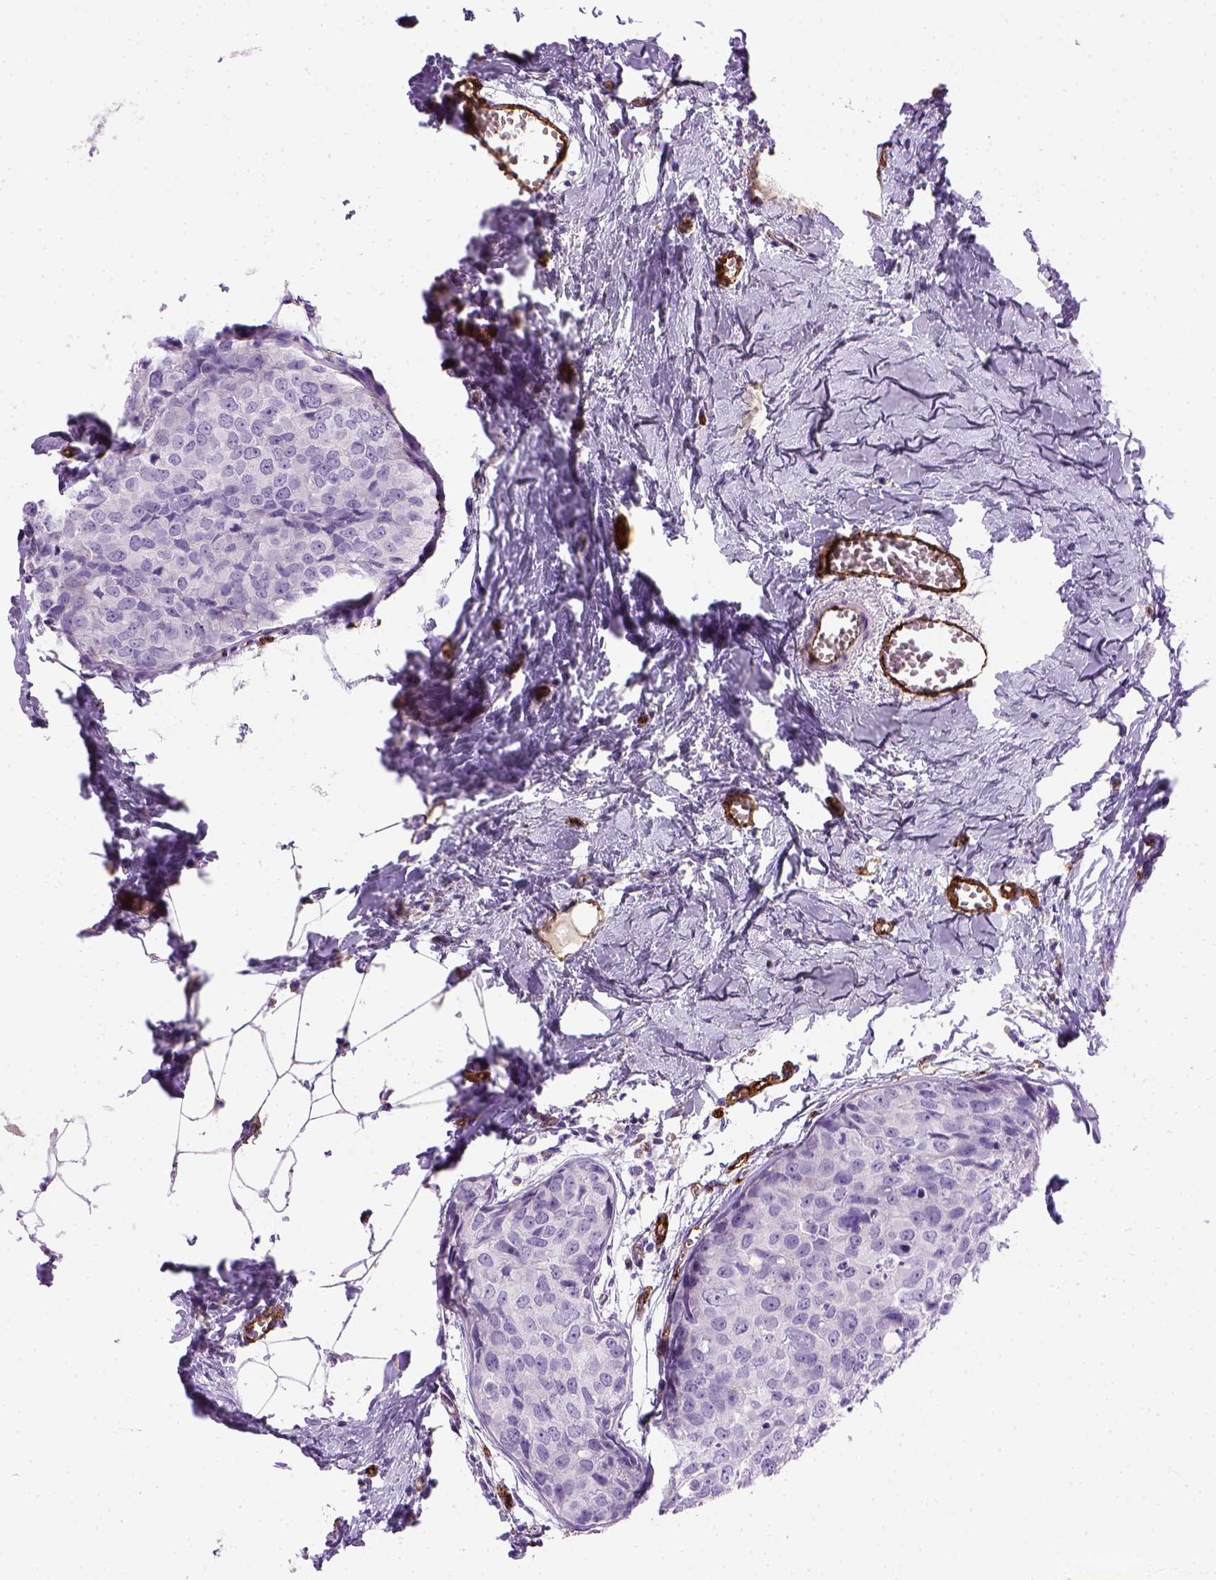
{"staining": {"intensity": "negative", "quantity": "none", "location": "none"}, "tissue": "breast cancer", "cell_type": "Tumor cells", "image_type": "cancer", "snomed": [{"axis": "morphology", "description": "Duct carcinoma"}, {"axis": "topography", "description": "Breast"}], "caption": "Immunohistochemical staining of breast cancer (infiltrating ductal carcinoma) exhibits no significant staining in tumor cells.", "gene": "VWF", "patient": {"sex": "female", "age": 38}}